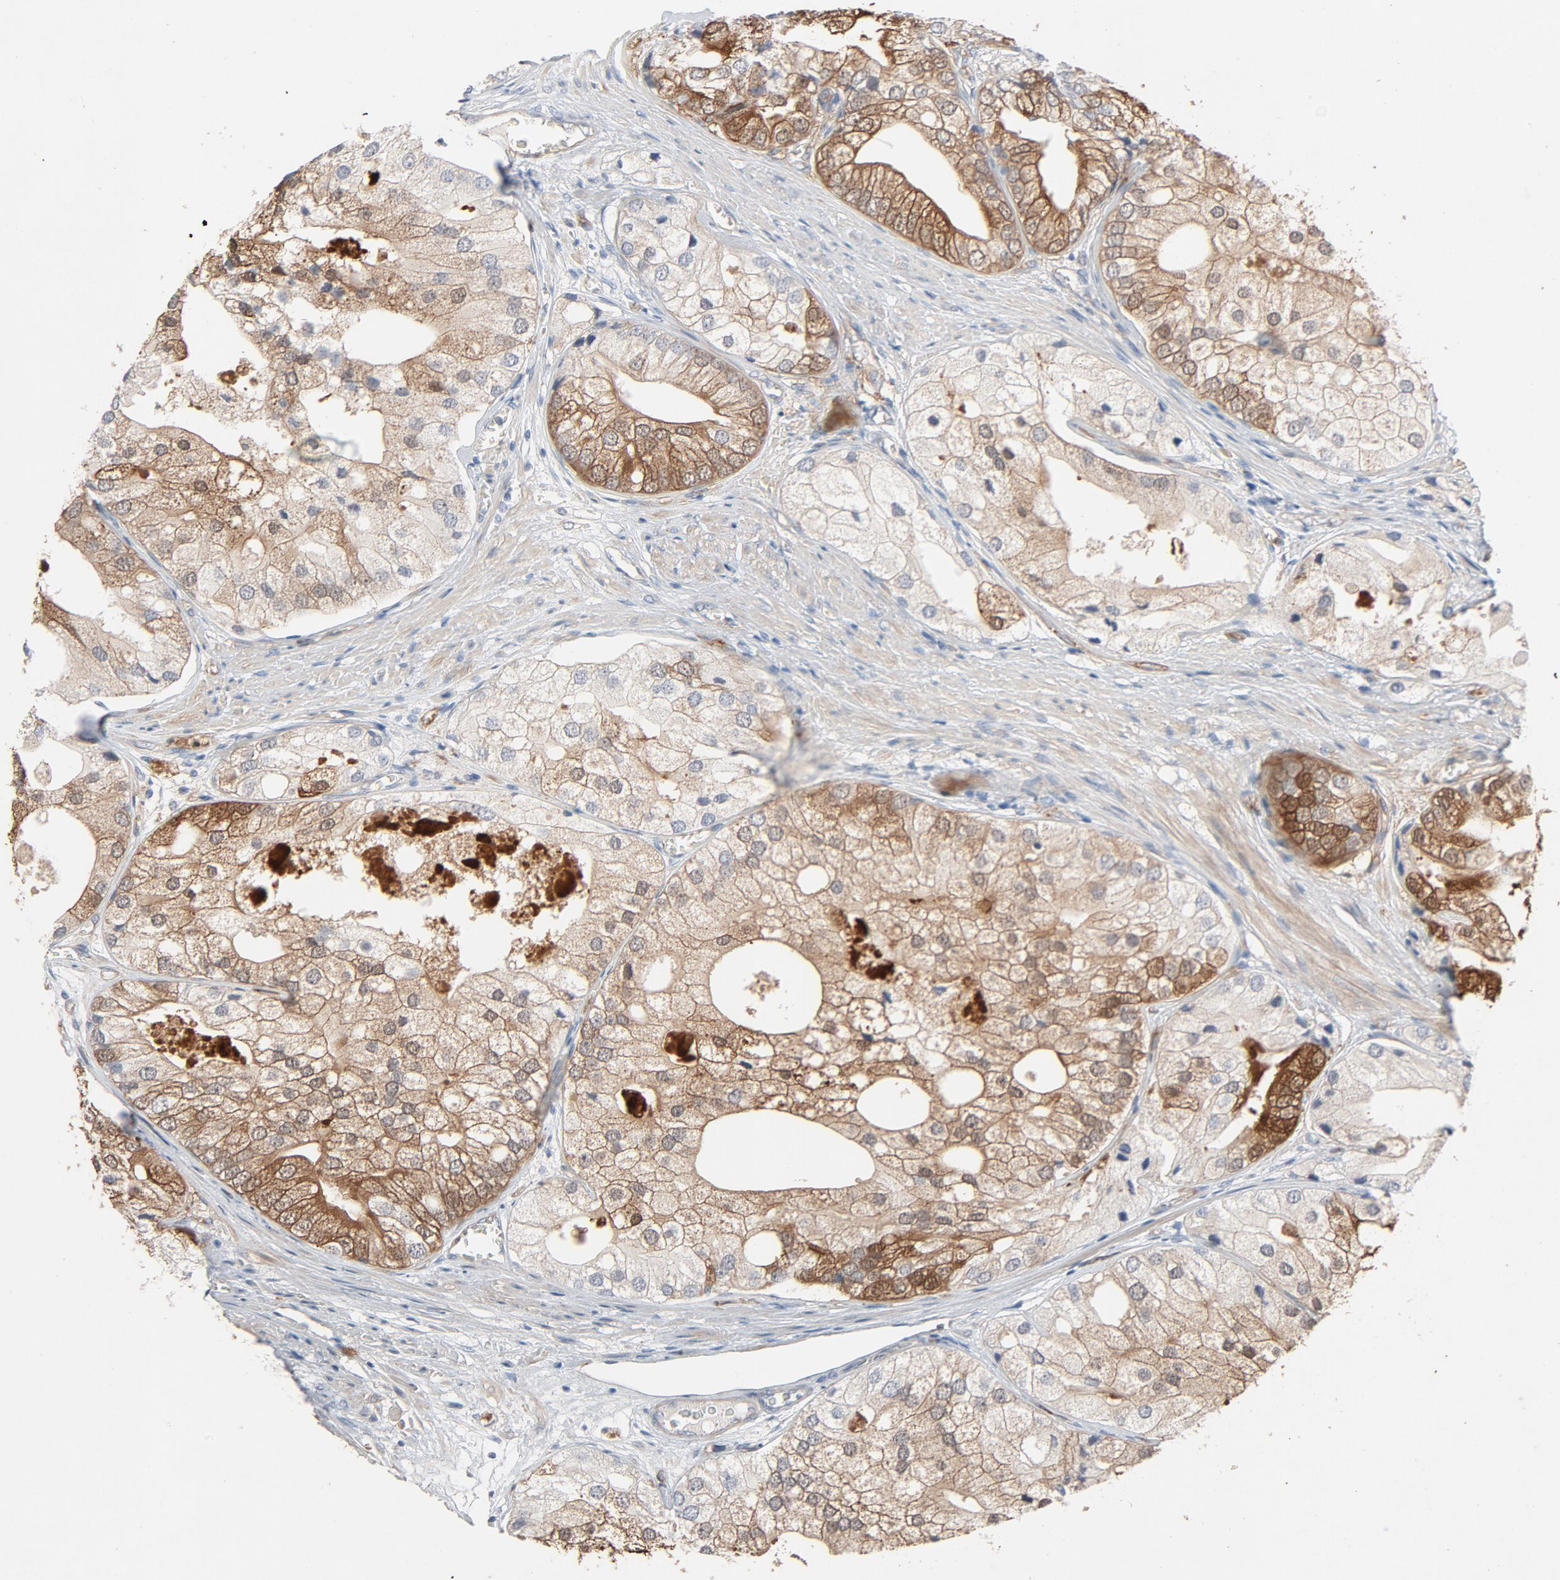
{"staining": {"intensity": "moderate", "quantity": ">75%", "location": "cytoplasmic/membranous"}, "tissue": "prostate cancer", "cell_type": "Tumor cells", "image_type": "cancer", "snomed": [{"axis": "morphology", "description": "Adenocarcinoma, Low grade"}, {"axis": "topography", "description": "Prostate"}], "caption": "IHC histopathology image of human prostate cancer (adenocarcinoma (low-grade)) stained for a protein (brown), which demonstrates medium levels of moderate cytoplasmic/membranous expression in approximately >75% of tumor cells.", "gene": "KDR", "patient": {"sex": "male", "age": 69}}